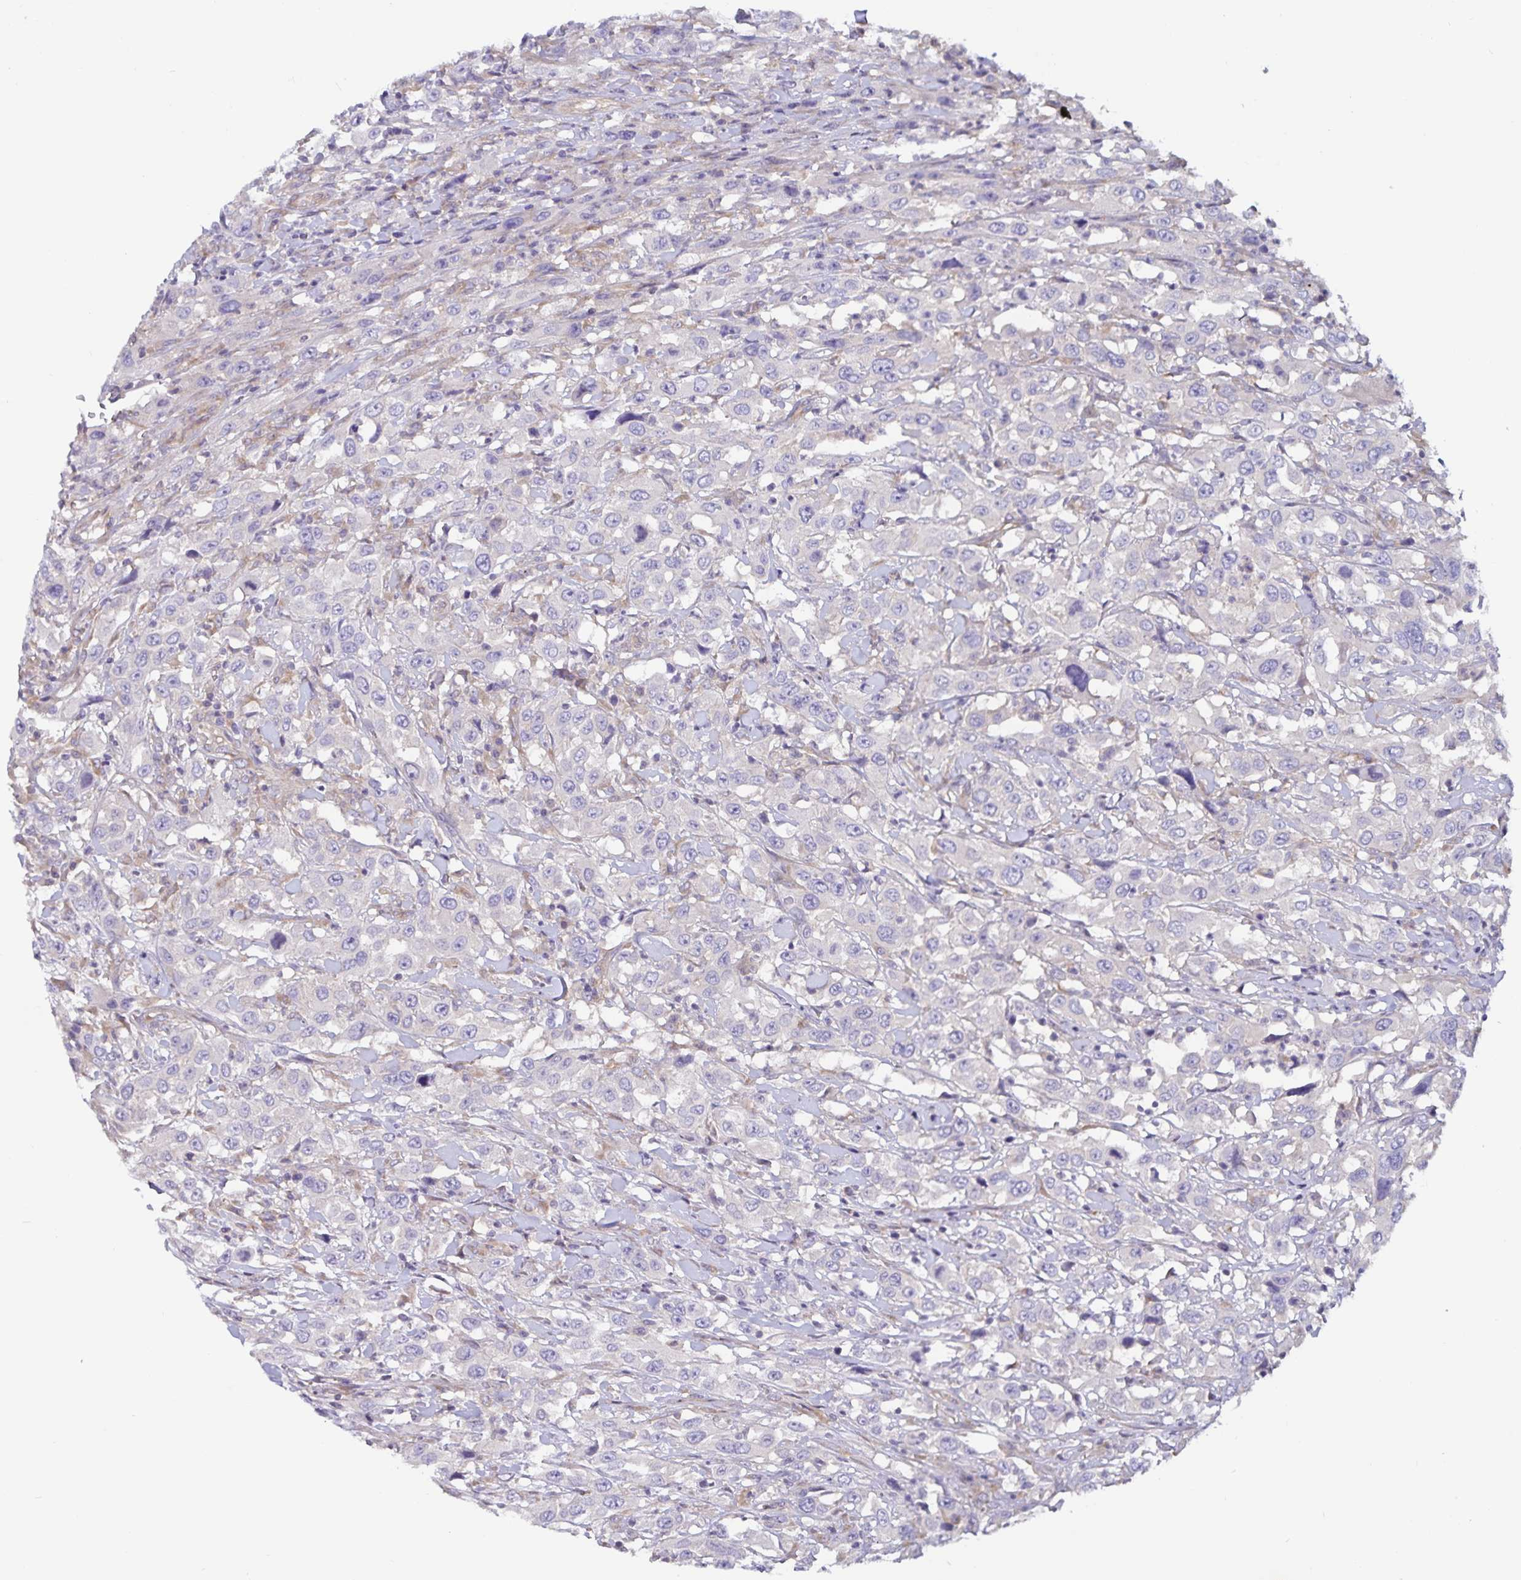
{"staining": {"intensity": "negative", "quantity": "none", "location": "none"}, "tissue": "urothelial cancer", "cell_type": "Tumor cells", "image_type": "cancer", "snomed": [{"axis": "morphology", "description": "Urothelial carcinoma, High grade"}, {"axis": "topography", "description": "Urinary bladder"}], "caption": "DAB (3,3'-diaminobenzidine) immunohistochemical staining of human urothelial cancer demonstrates no significant expression in tumor cells.", "gene": "FAM120A", "patient": {"sex": "male", "age": 61}}